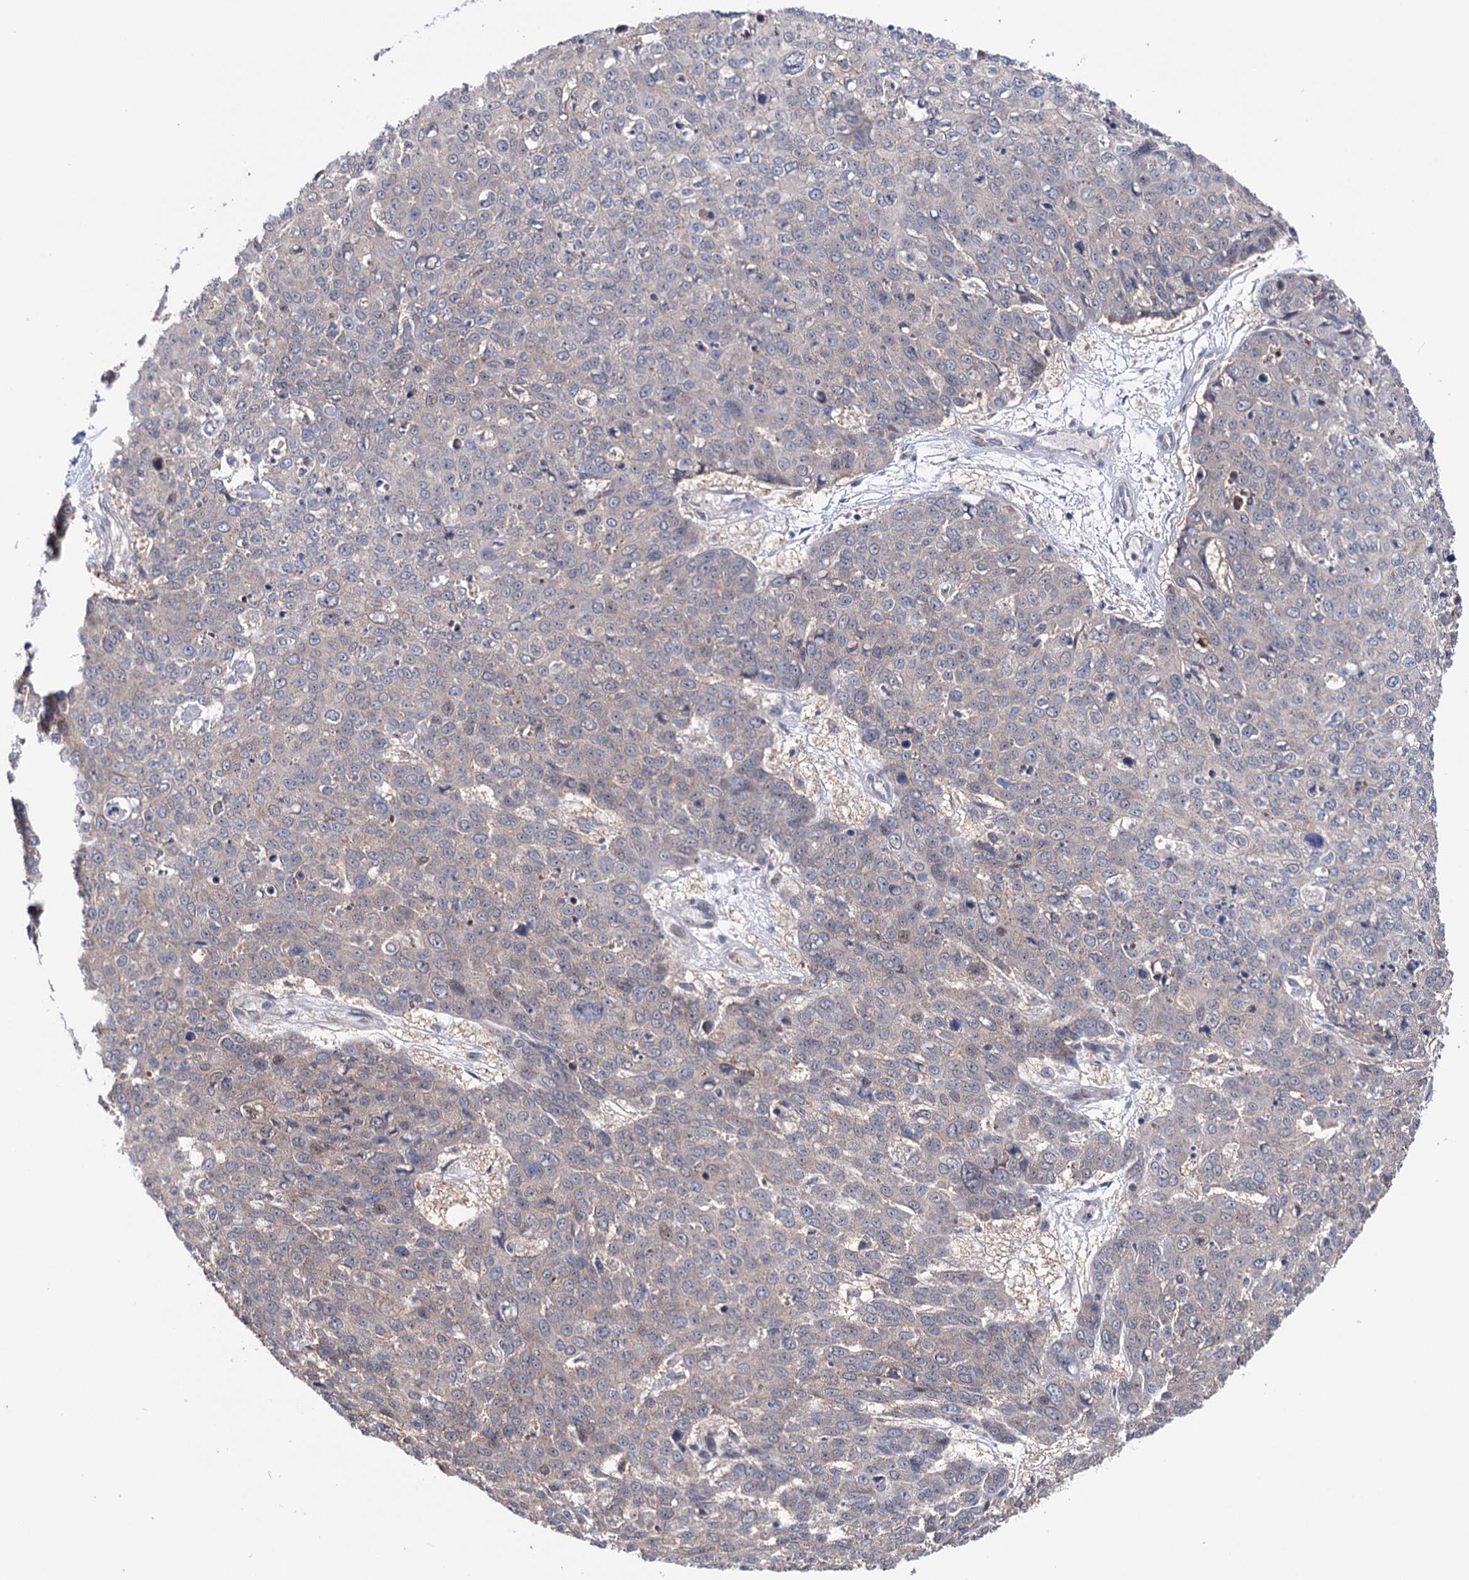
{"staining": {"intensity": "negative", "quantity": "none", "location": "none"}, "tissue": "skin cancer", "cell_type": "Tumor cells", "image_type": "cancer", "snomed": [{"axis": "morphology", "description": "Squamous cell carcinoma, NOS"}, {"axis": "topography", "description": "Skin"}], "caption": "DAB (3,3'-diaminobenzidine) immunohistochemical staining of skin cancer reveals no significant positivity in tumor cells.", "gene": "SUCLA2", "patient": {"sex": "male", "age": 71}}